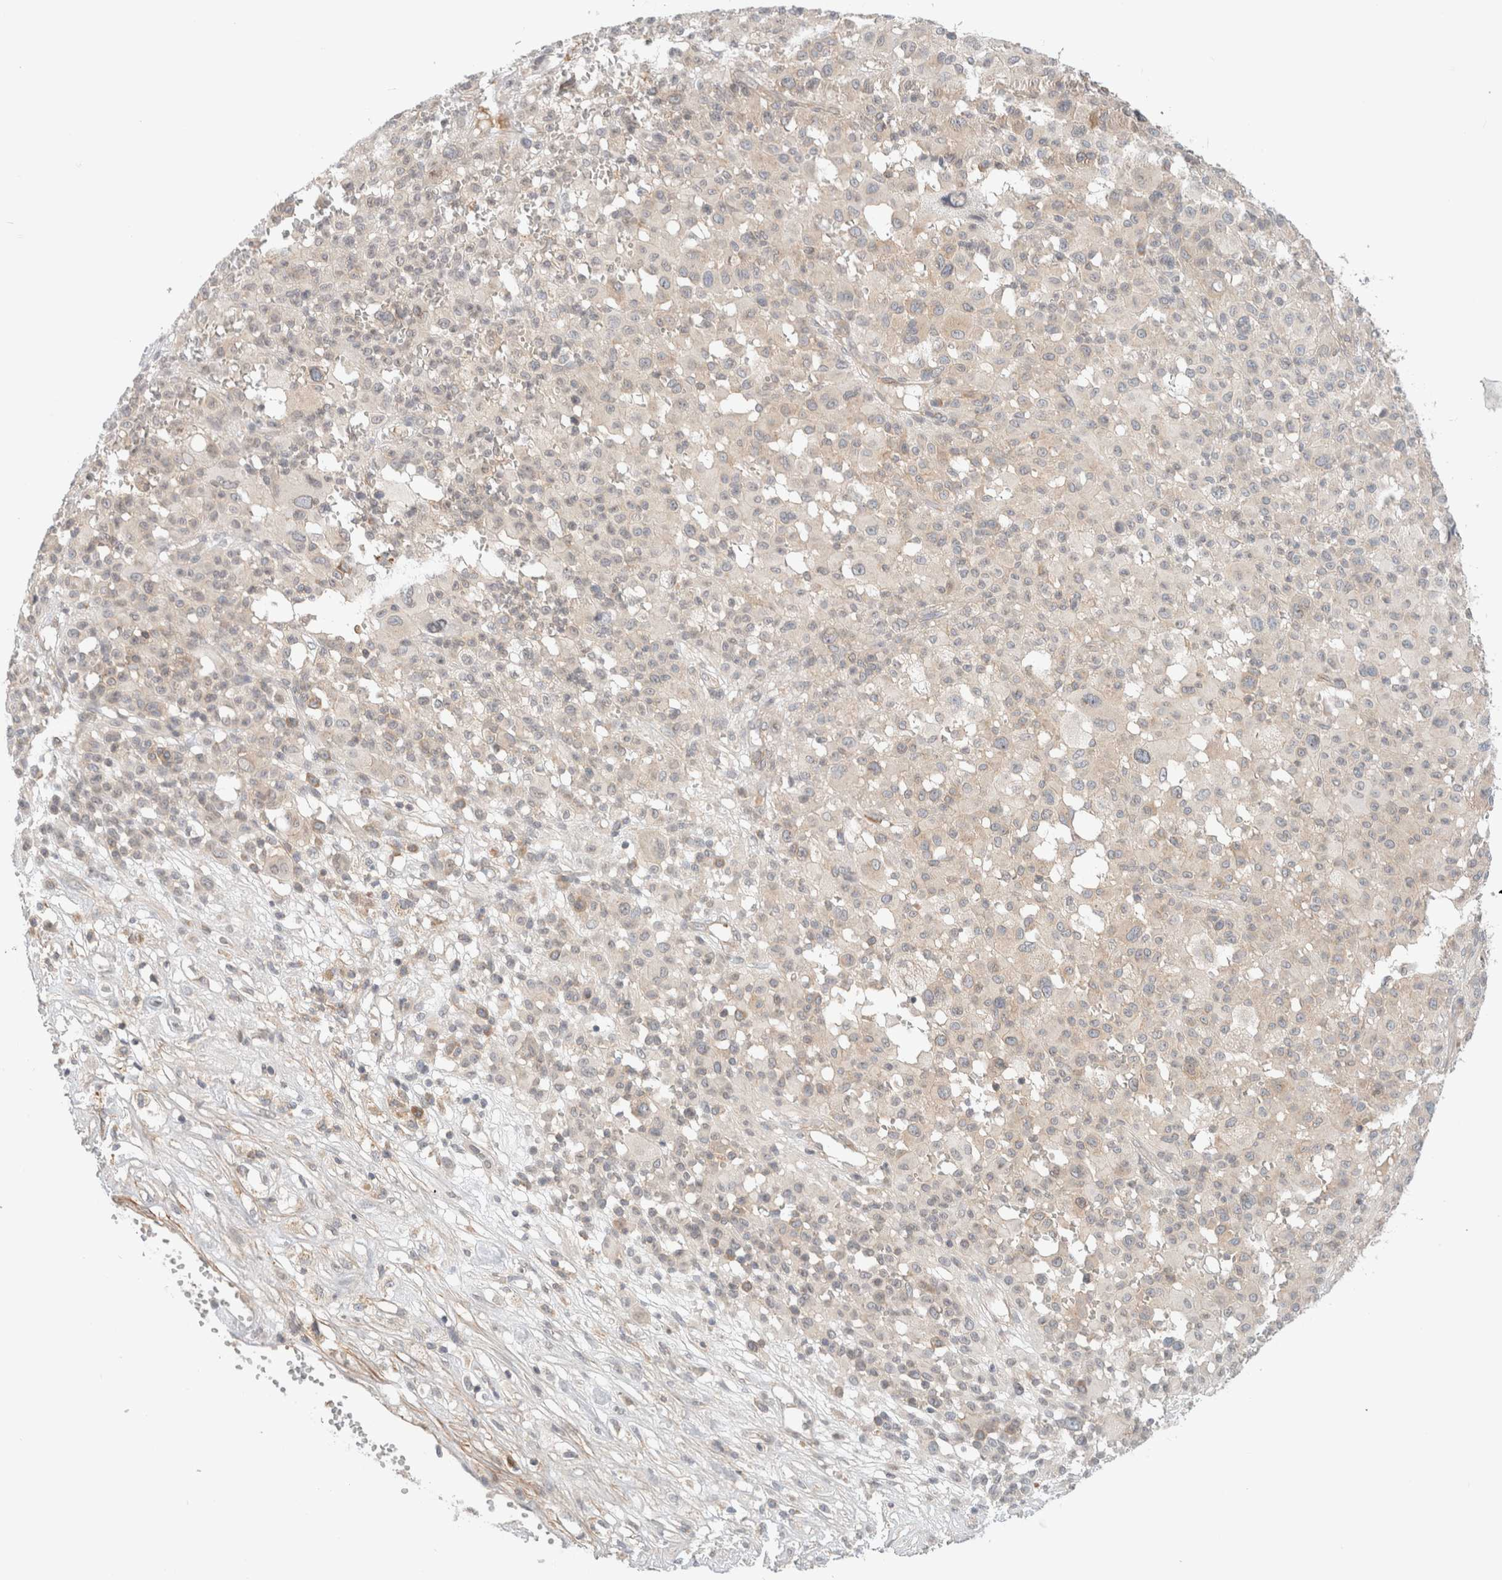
{"staining": {"intensity": "negative", "quantity": "none", "location": "none"}, "tissue": "melanoma", "cell_type": "Tumor cells", "image_type": "cancer", "snomed": [{"axis": "morphology", "description": "Malignant melanoma, Metastatic site"}, {"axis": "topography", "description": "Skin"}], "caption": "This is a micrograph of immunohistochemistry (IHC) staining of melanoma, which shows no expression in tumor cells.", "gene": "MARK3", "patient": {"sex": "female", "age": 74}}